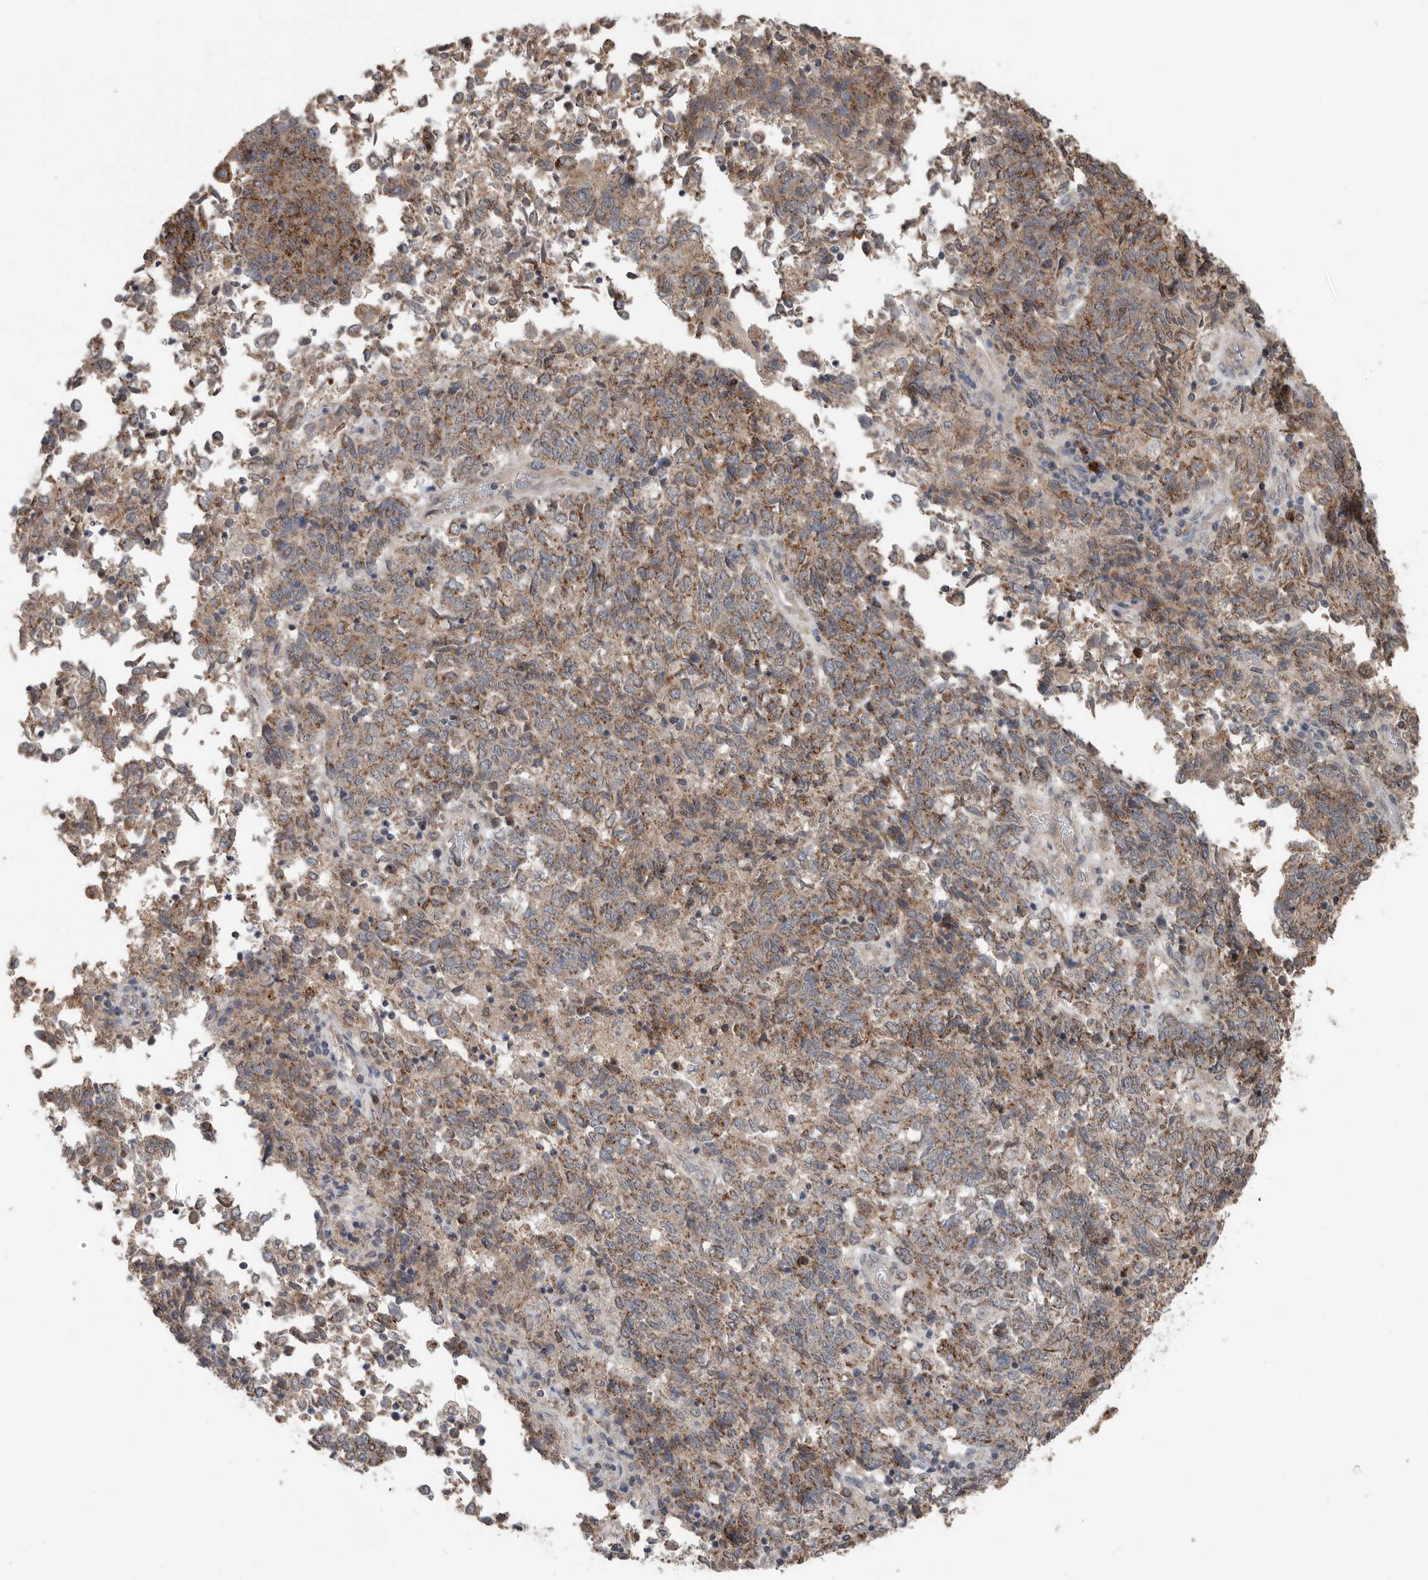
{"staining": {"intensity": "moderate", "quantity": ">75%", "location": "cytoplasmic/membranous"}, "tissue": "endometrial cancer", "cell_type": "Tumor cells", "image_type": "cancer", "snomed": [{"axis": "morphology", "description": "Adenocarcinoma, NOS"}, {"axis": "topography", "description": "Endometrium"}], "caption": "Endometrial cancer stained with a protein marker reveals moderate staining in tumor cells.", "gene": "SCP2", "patient": {"sex": "female", "age": 80}}